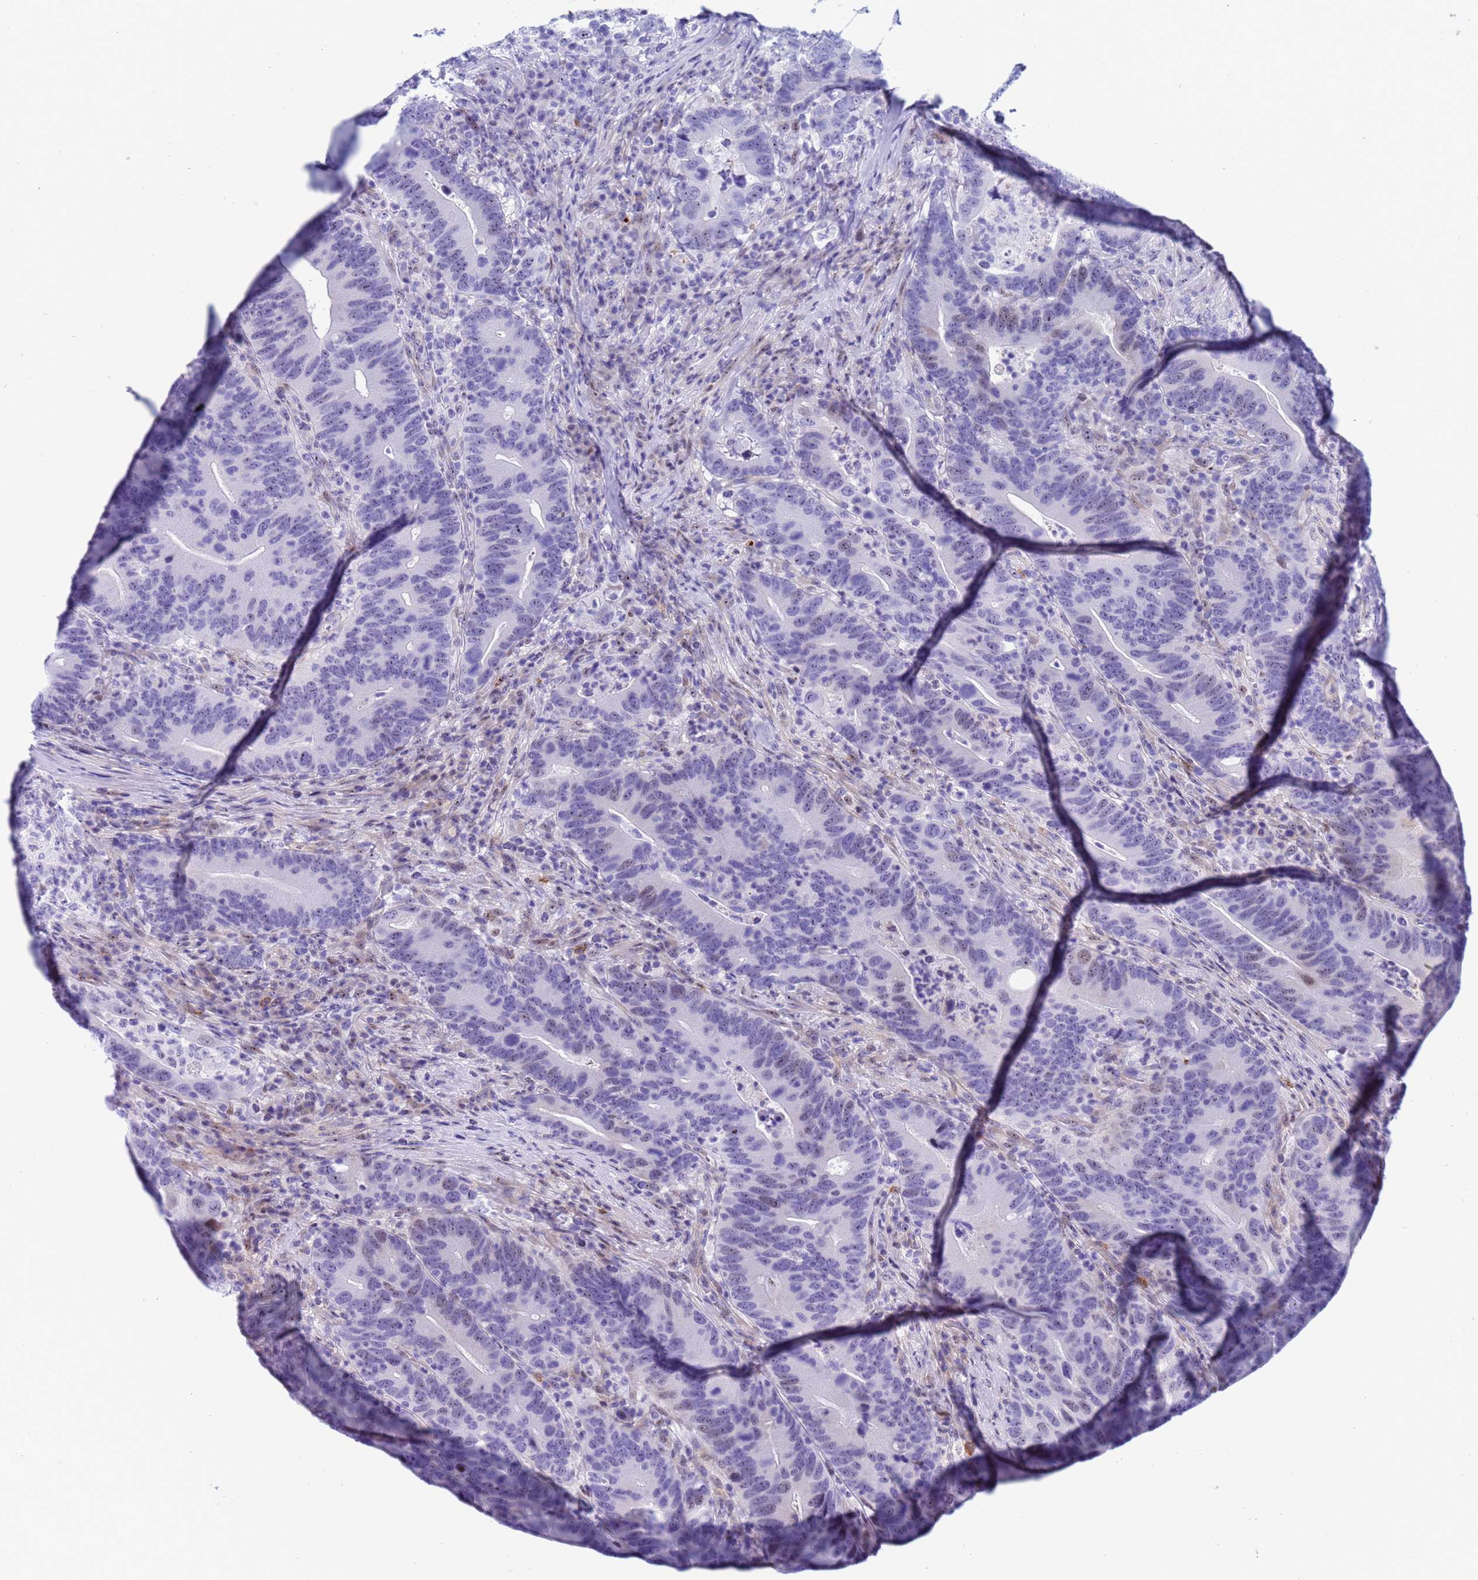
{"staining": {"intensity": "weak", "quantity": "<25%", "location": "nuclear"}, "tissue": "colorectal cancer", "cell_type": "Tumor cells", "image_type": "cancer", "snomed": [{"axis": "morphology", "description": "Adenocarcinoma, NOS"}, {"axis": "topography", "description": "Colon"}], "caption": "Immunohistochemical staining of colorectal cancer demonstrates no significant staining in tumor cells. (DAB (3,3'-diaminobenzidine) immunohistochemistry, high magnification).", "gene": "POP5", "patient": {"sex": "female", "age": 66}}